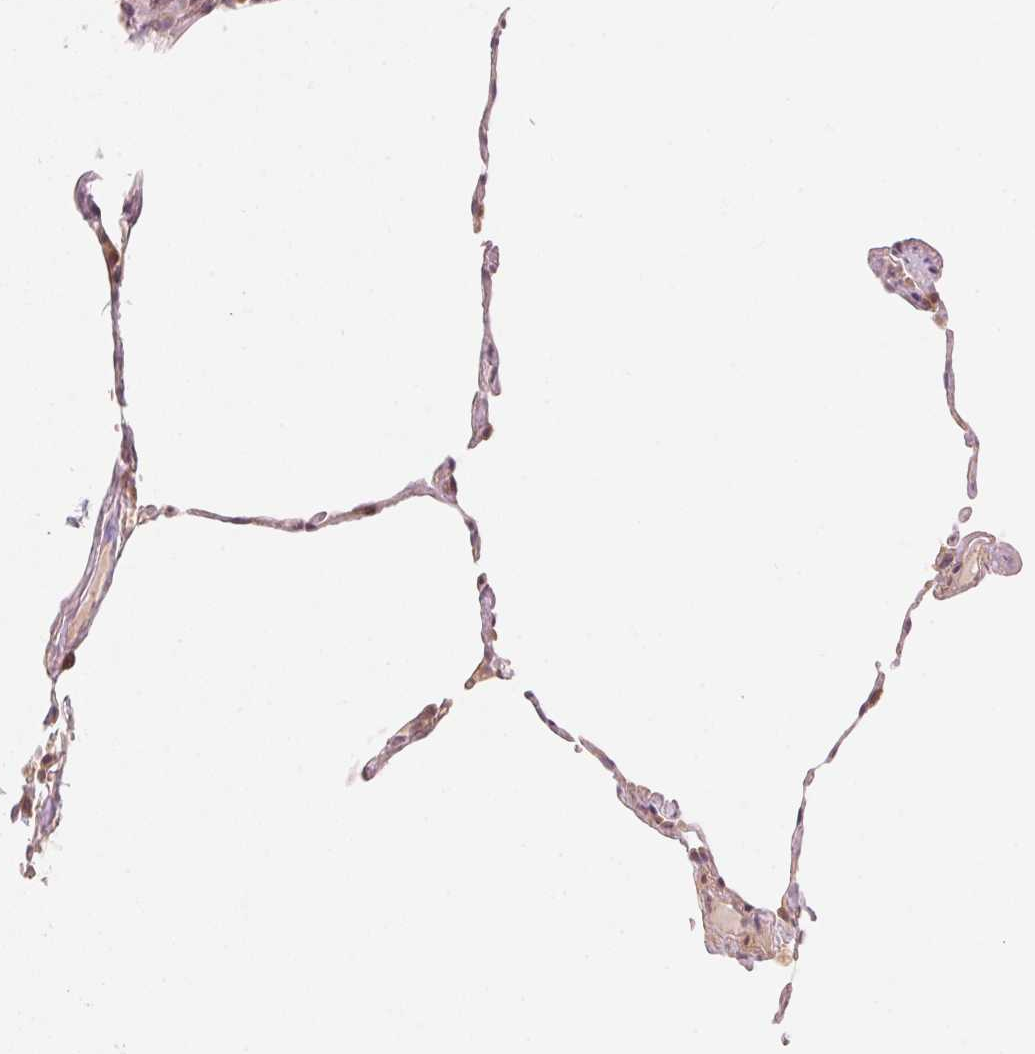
{"staining": {"intensity": "weak", "quantity": "<25%", "location": "cytoplasmic/membranous,nuclear"}, "tissue": "lung", "cell_type": "Alveolar cells", "image_type": "normal", "snomed": [{"axis": "morphology", "description": "Normal tissue, NOS"}, {"axis": "topography", "description": "Lung"}], "caption": "Immunohistochemistry of benign lung reveals no positivity in alveolar cells.", "gene": "PRKN", "patient": {"sex": "female", "age": 57}}